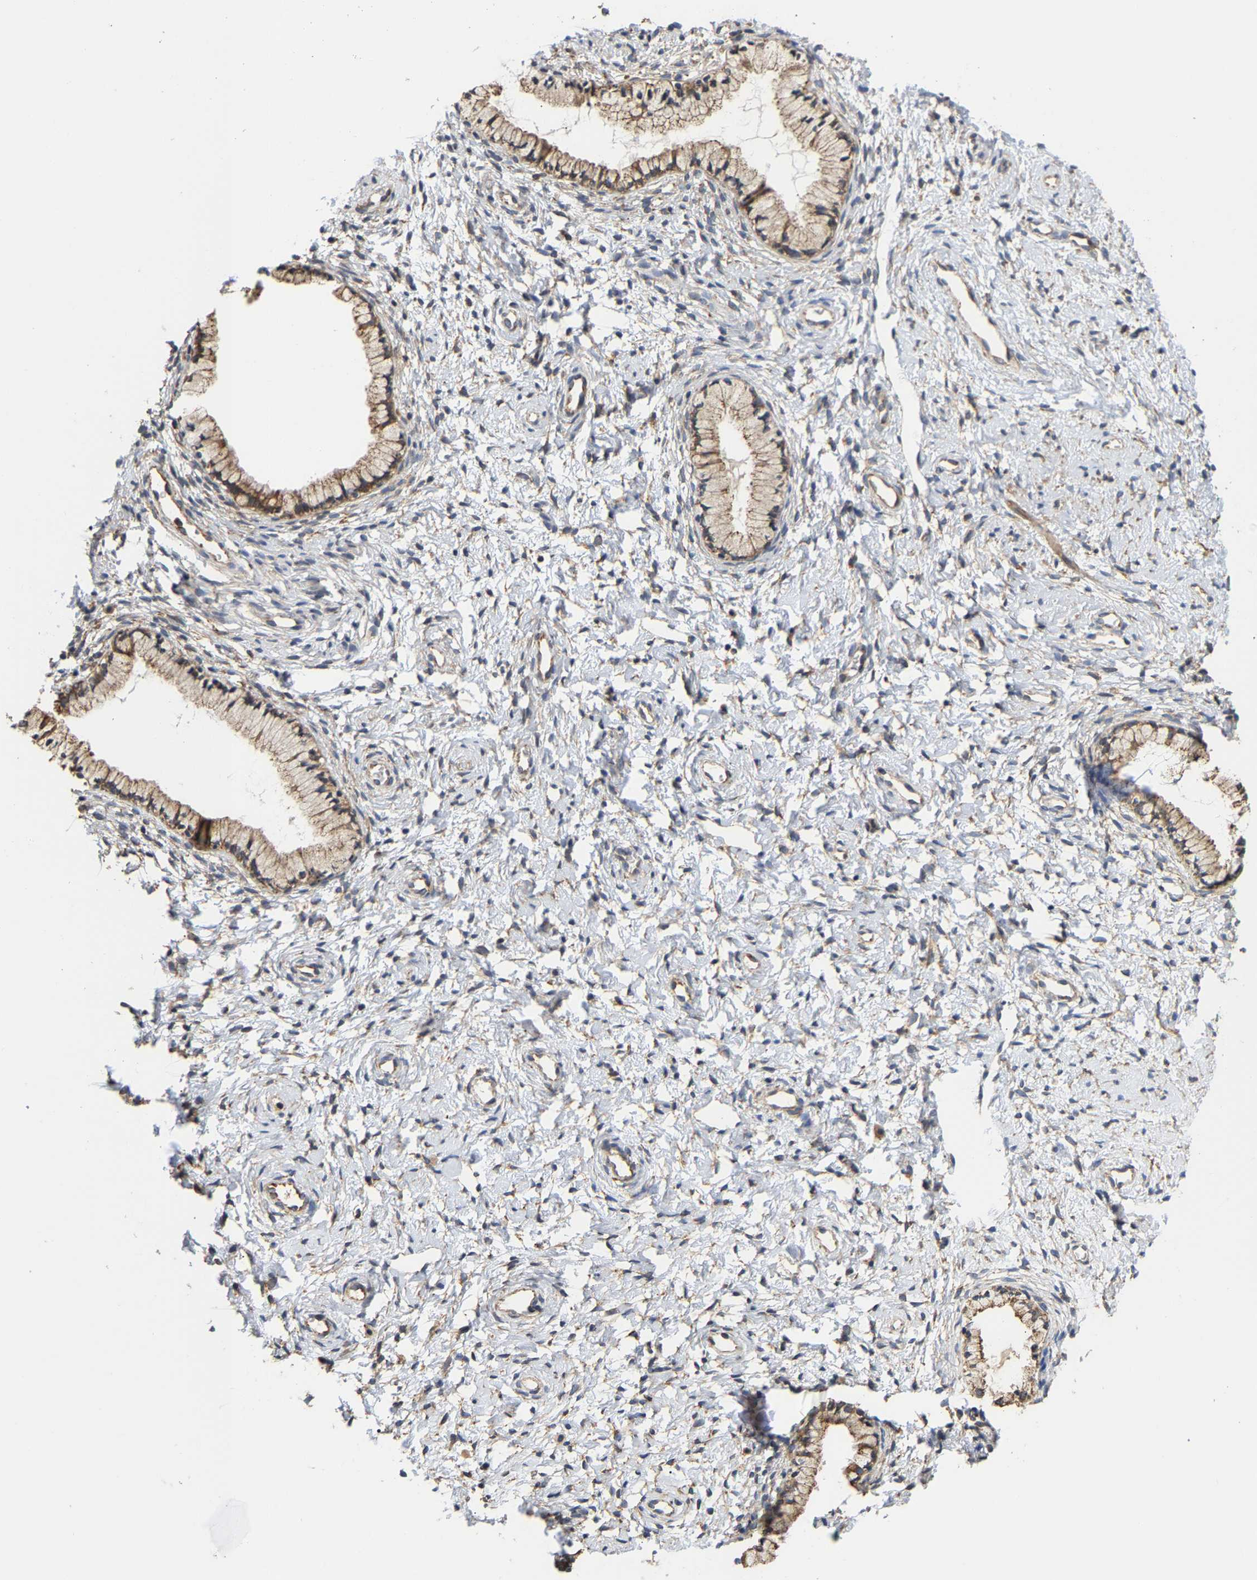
{"staining": {"intensity": "moderate", "quantity": ">75%", "location": "cytoplasmic/membranous"}, "tissue": "cervix", "cell_type": "Glandular cells", "image_type": "normal", "snomed": [{"axis": "morphology", "description": "Normal tissue, NOS"}, {"axis": "topography", "description": "Cervix"}], "caption": "A high-resolution histopathology image shows IHC staining of benign cervix, which demonstrates moderate cytoplasmic/membranous positivity in about >75% of glandular cells. (brown staining indicates protein expression, while blue staining denotes nuclei).", "gene": "ARAP1", "patient": {"sex": "female", "age": 72}}